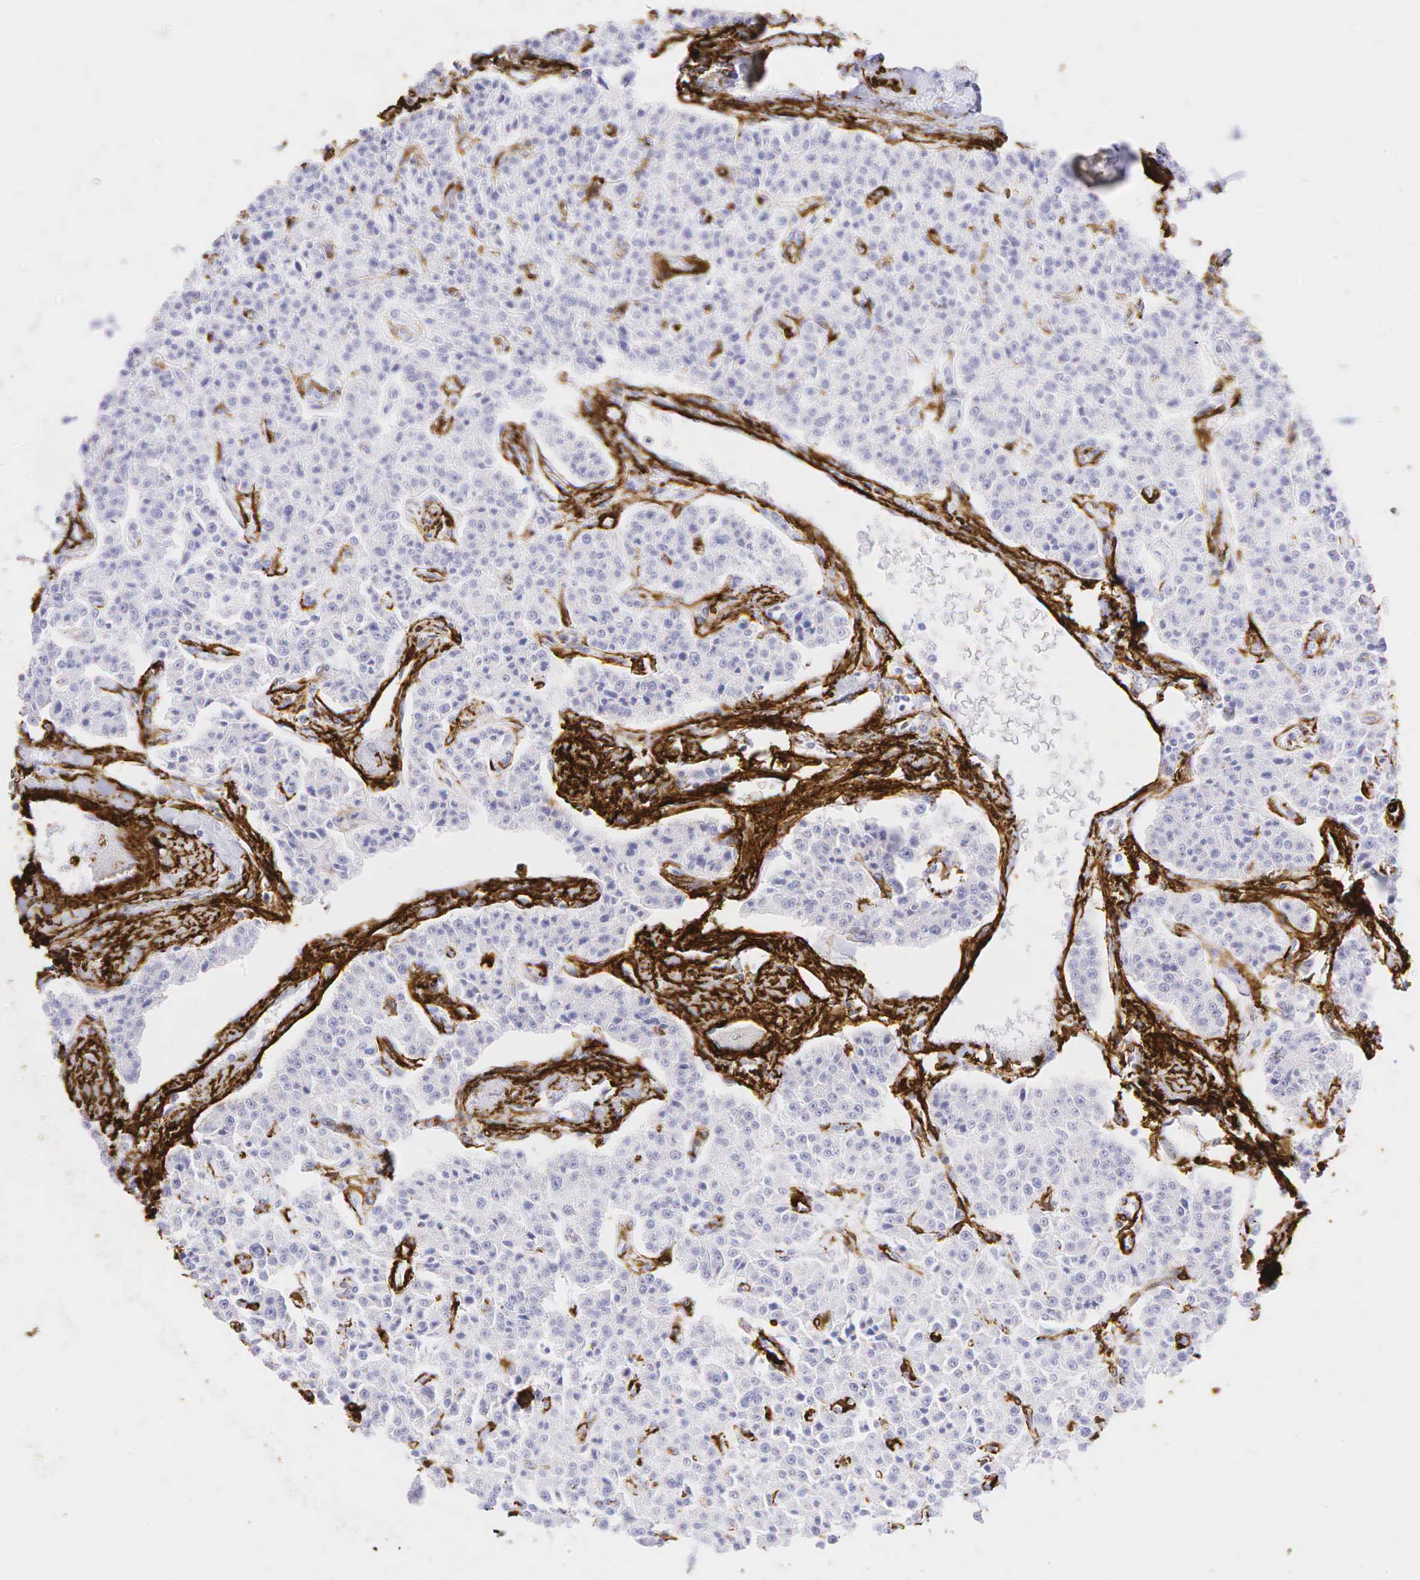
{"staining": {"intensity": "negative", "quantity": "none", "location": "none"}, "tissue": "carcinoid", "cell_type": "Tumor cells", "image_type": "cancer", "snomed": [{"axis": "morphology", "description": "Carcinoid, malignant, NOS"}, {"axis": "topography", "description": "Stomach"}], "caption": "IHC of human malignant carcinoid shows no expression in tumor cells.", "gene": "ACTA2", "patient": {"sex": "female", "age": 76}}